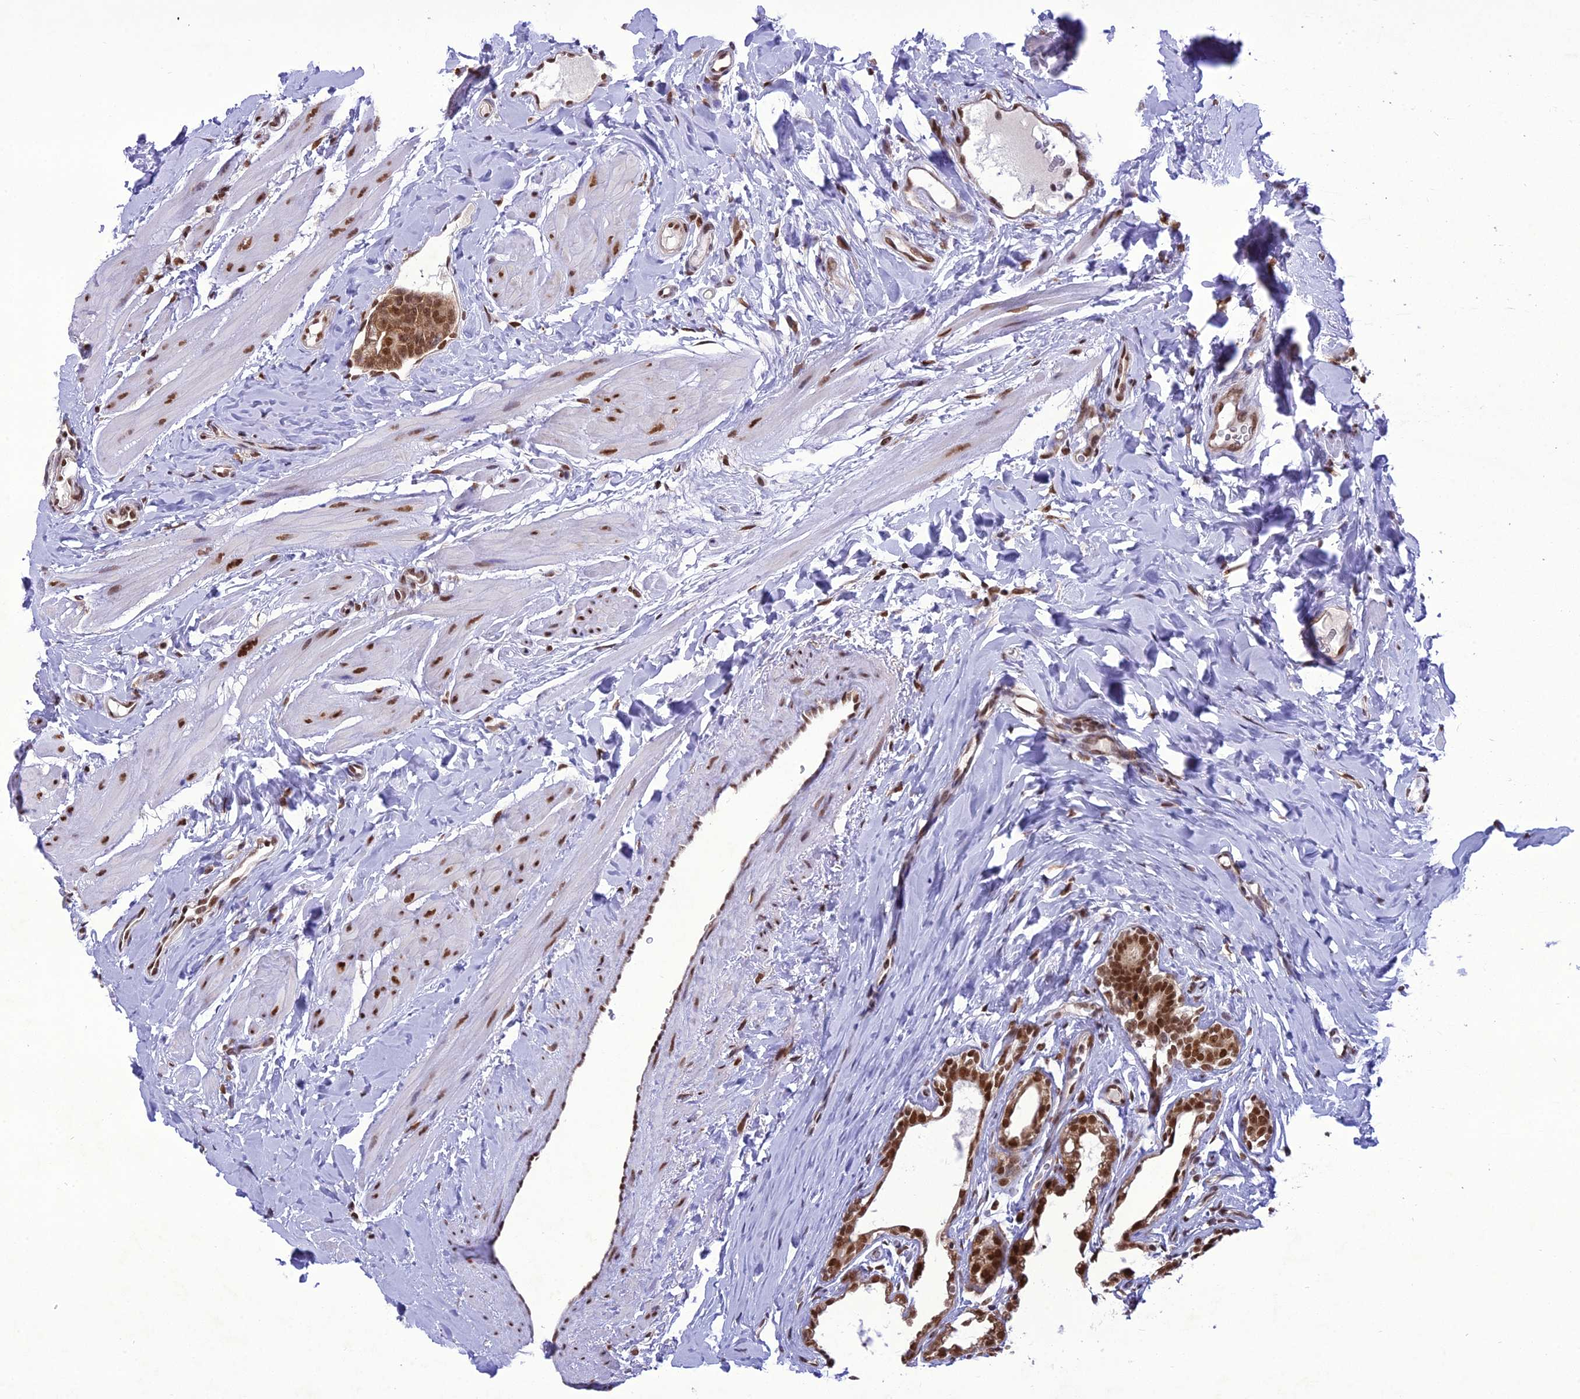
{"staining": {"intensity": "moderate", "quantity": ">75%", "location": "nuclear"}, "tissue": "breast cancer", "cell_type": "Tumor cells", "image_type": "cancer", "snomed": [{"axis": "morphology", "description": "Duct carcinoma"}, {"axis": "topography", "description": "Breast"}], "caption": "Human breast cancer (intraductal carcinoma) stained with a brown dye displays moderate nuclear positive expression in approximately >75% of tumor cells.", "gene": "DDX1", "patient": {"sex": "female", "age": 40}}